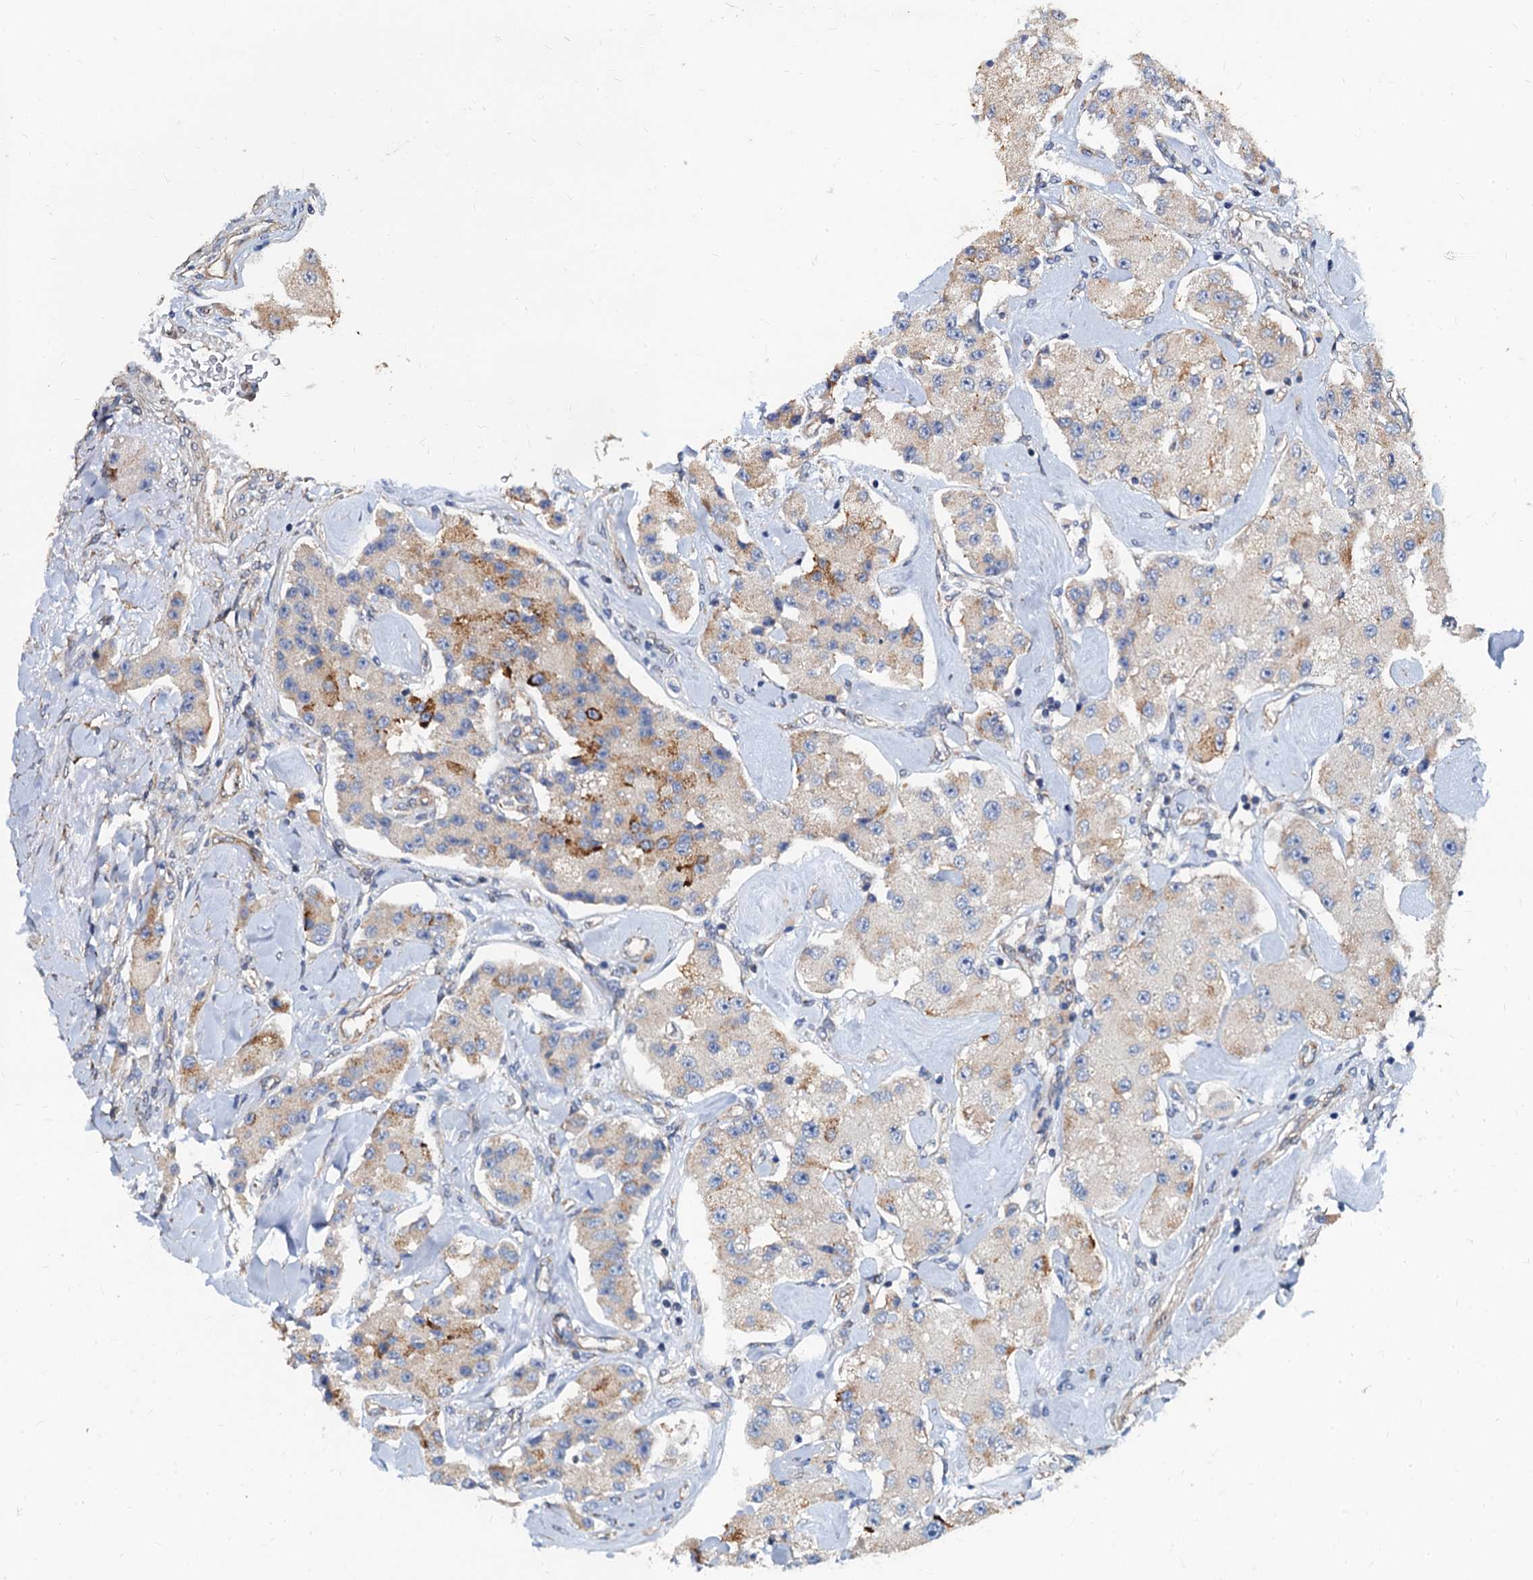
{"staining": {"intensity": "moderate", "quantity": "<25%", "location": "cytoplasmic/membranous"}, "tissue": "carcinoid", "cell_type": "Tumor cells", "image_type": "cancer", "snomed": [{"axis": "morphology", "description": "Carcinoid, malignant, NOS"}, {"axis": "topography", "description": "Pancreas"}], "caption": "This is an image of immunohistochemistry staining of carcinoid, which shows moderate staining in the cytoplasmic/membranous of tumor cells.", "gene": "NGRN", "patient": {"sex": "male", "age": 41}}